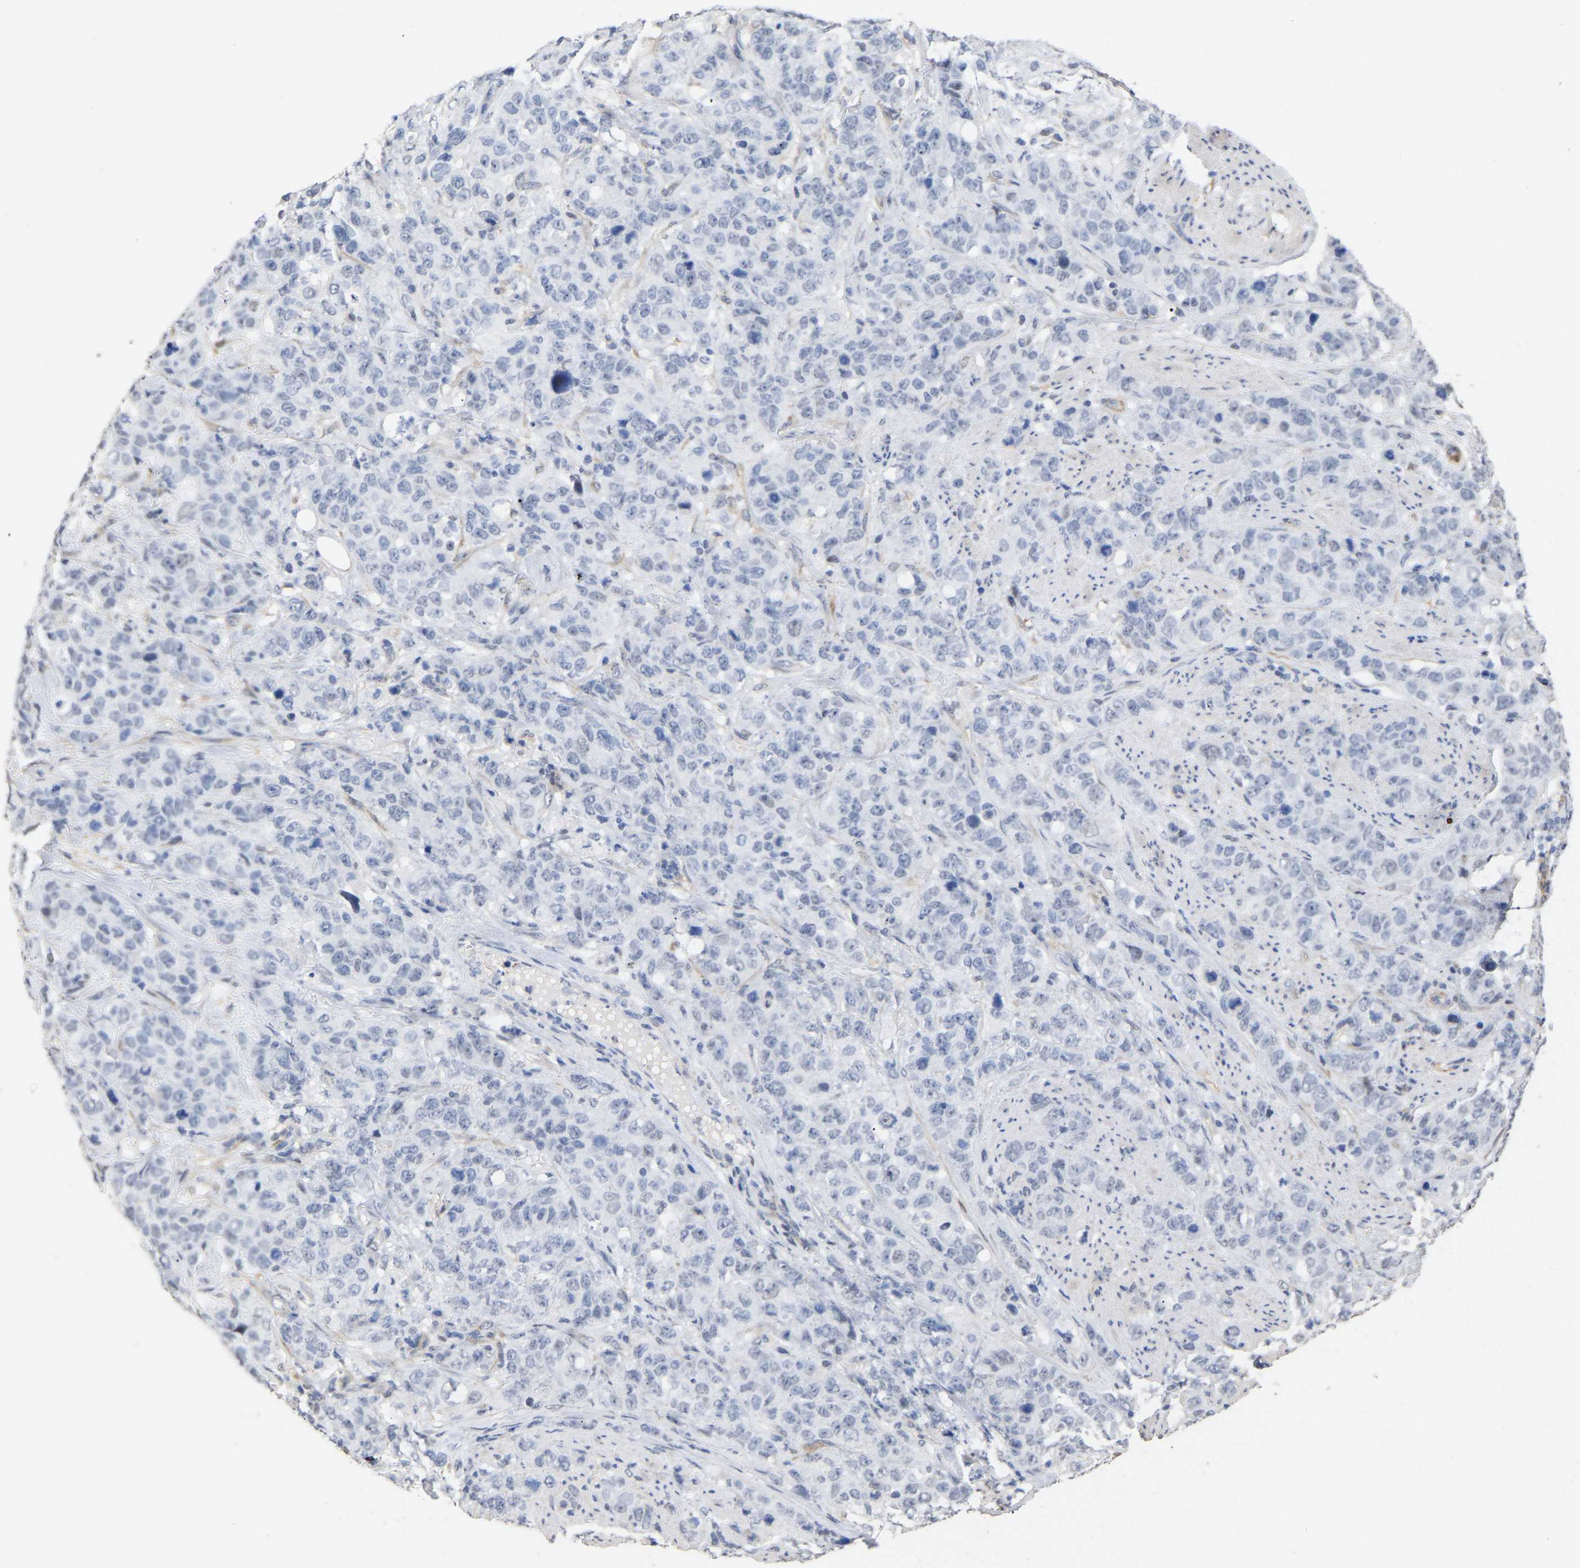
{"staining": {"intensity": "negative", "quantity": "none", "location": "none"}, "tissue": "stomach cancer", "cell_type": "Tumor cells", "image_type": "cancer", "snomed": [{"axis": "morphology", "description": "Adenocarcinoma, NOS"}, {"axis": "topography", "description": "Stomach"}], "caption": "Immunohistochemistry (IHC) micrograph of neoplastic tissue: human stomach cancer stained with DAB demonstrates no significant protein expression in tumor cells.", "gene": "AMPH", "patient": {"sex": "male", "age": 48}}